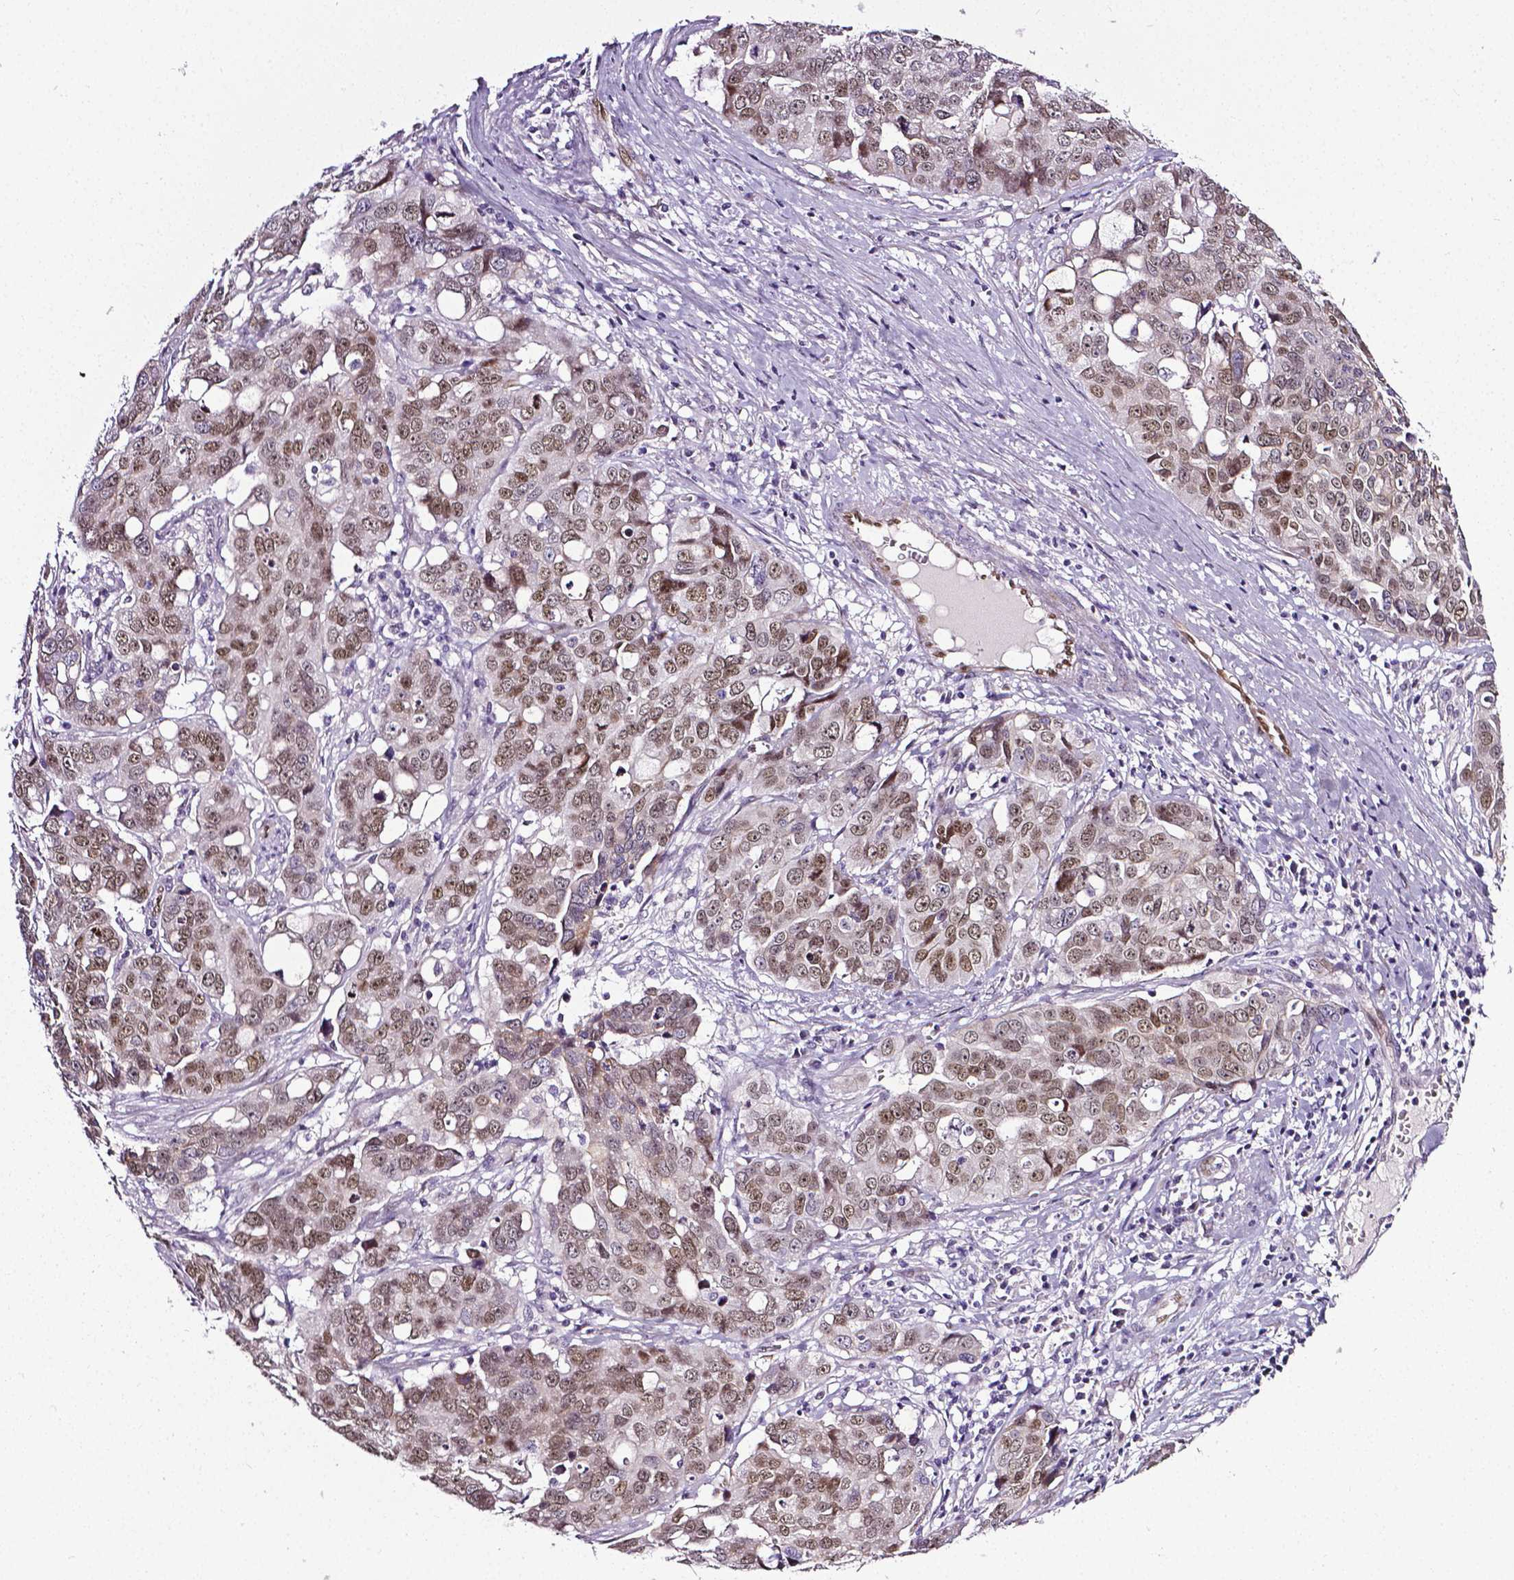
{"staining": {"intensity": "moderate", "quantity": "25%-75%", "location": "nuclear"}, "tissue": "ovarian cancer", "cell_type": "Tumor cells", "image_type": "cancer", "snomed": [{"axis": "morphology", "description": "Carcinoma, endometroid"}, {"axis": "topography", "description": "Ovary"}], "caption": "Immunohistochemical staining of human endometroid carcinoma (ovarian) shows medium levels of moderate nuclear protein staining in about 25%-75% of tumor cells. The protein of interest is stained brown, and the nuclei are stained in blue (DAB IHC with brightfield microscopy, high magnification).", "gene": "PTGER3", "patient": {"sex": "female", "age": 78}}